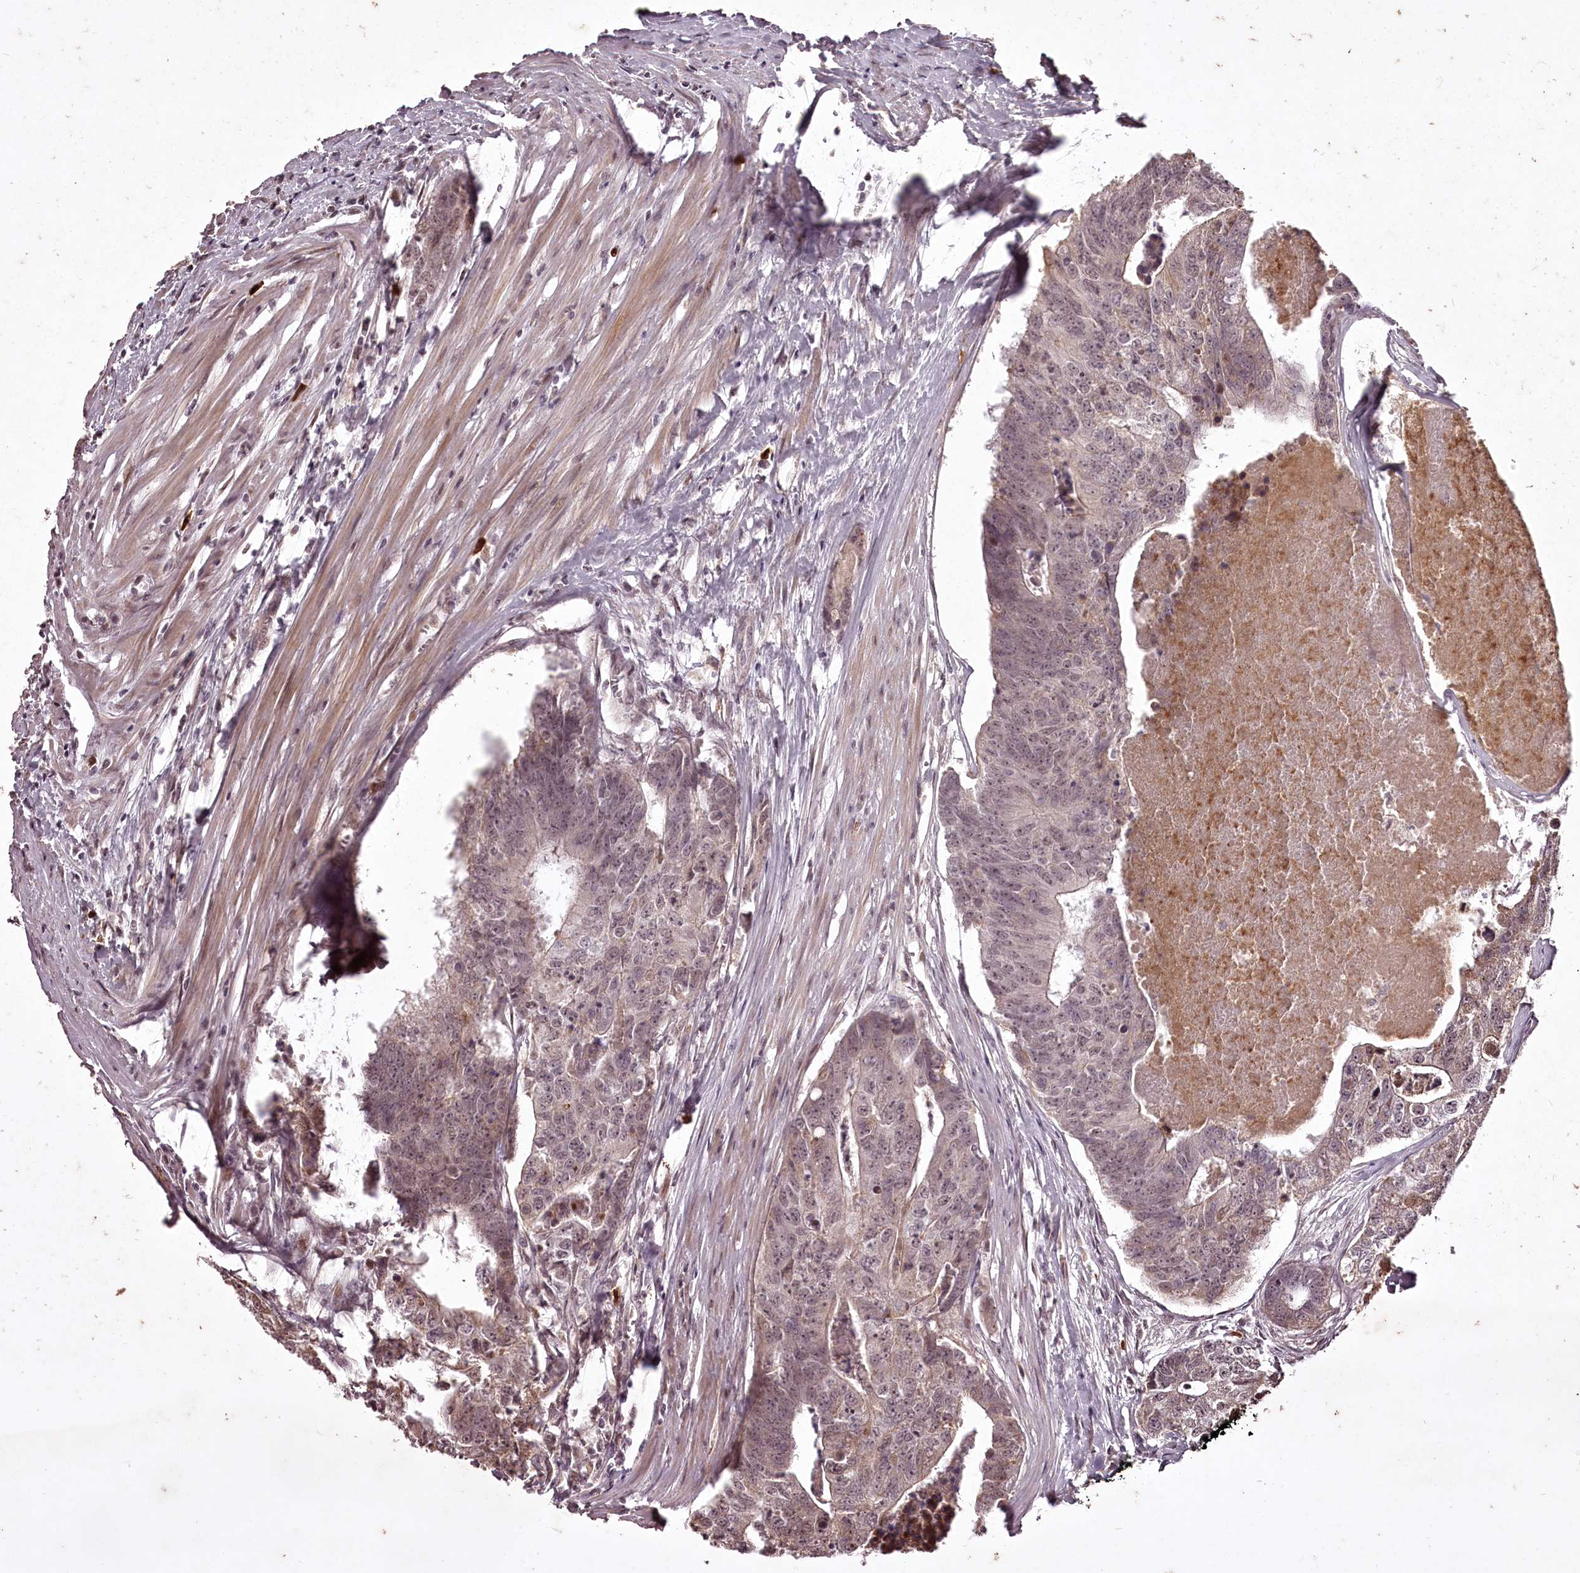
{"staining": {"intensity": "weak", "quantity": "25%-75%", "location": "nuclear"}, "tissue": "colorectal cancer", "cell_type": "Tumor cells", "image_type": "cancer", "snomed": [{"axis": "morphology", "description": "Adenocarcinoma, NOS"}, {"axis": "topography", "description": "Colon"}], "caption": "About 25%-75% of tumor cells in human colorectal adenocarcinoma display weak nuclear protein expression as visualized by brown immunohistochemical staining.", "gene": "ADRA1D", "patient": {"sex": "female", "age": 67}}